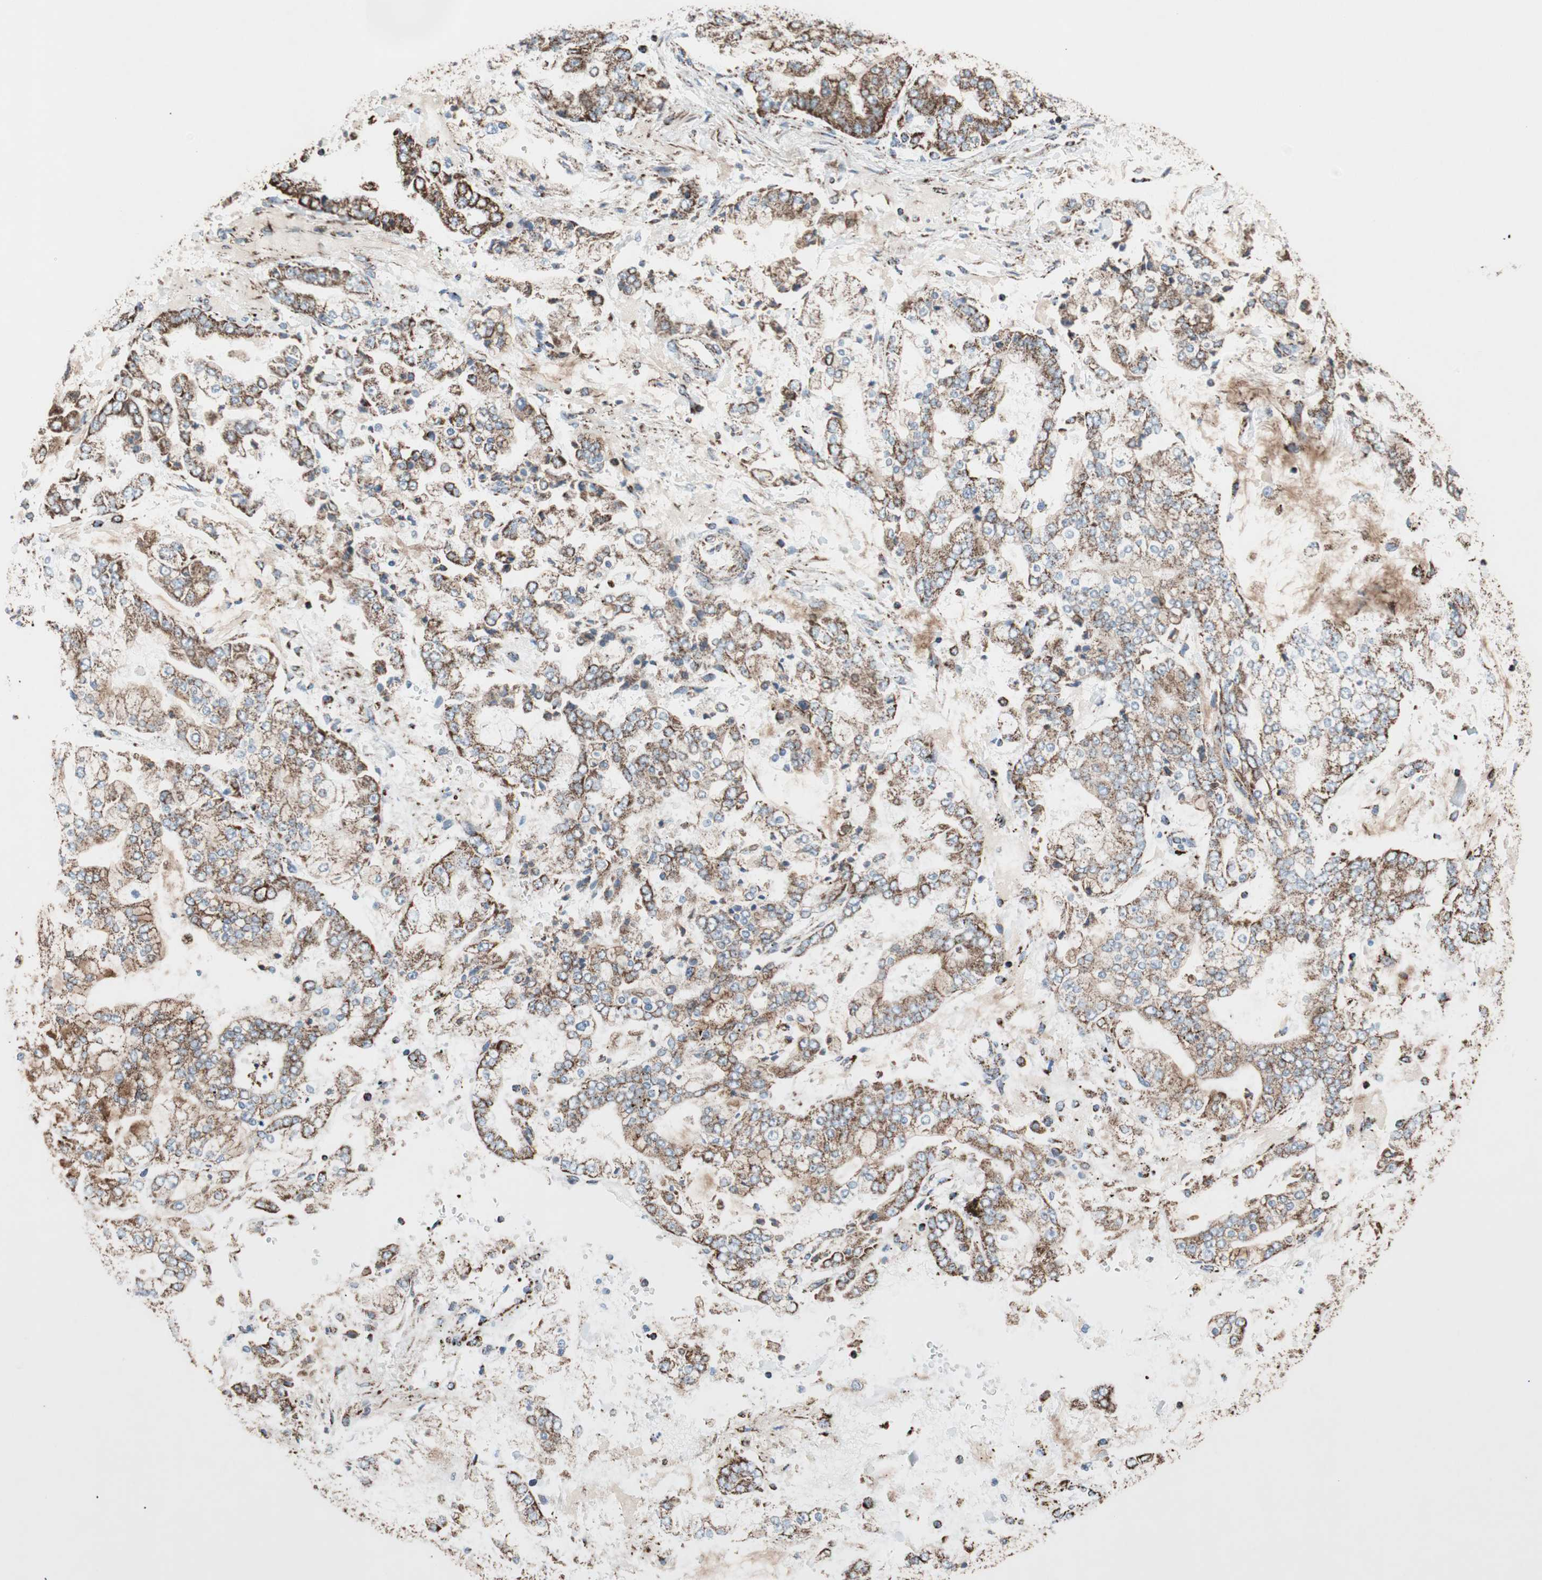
{"staining": {"intensity": "strong", "quantity": ">75%", "location": "cytoplasmic/membranous"}, "tissue": "stomach cancer", "cell_type": "Tumor cells", "image_type": "cancer", "snomed": [{"axis": "morphology", "description": "Adenocarcinoma, NOS"}, {"axis": "topography", "description": "Stomach"}], "caption": "Strong cytoplasmic/membranous expression is identified in about >75% of tumor cells in stomach cancer. (IHC, brightfield microscopy, high magnification).", "gene": "PCSK4", "patient": {"sex": "male", "age": 76}}